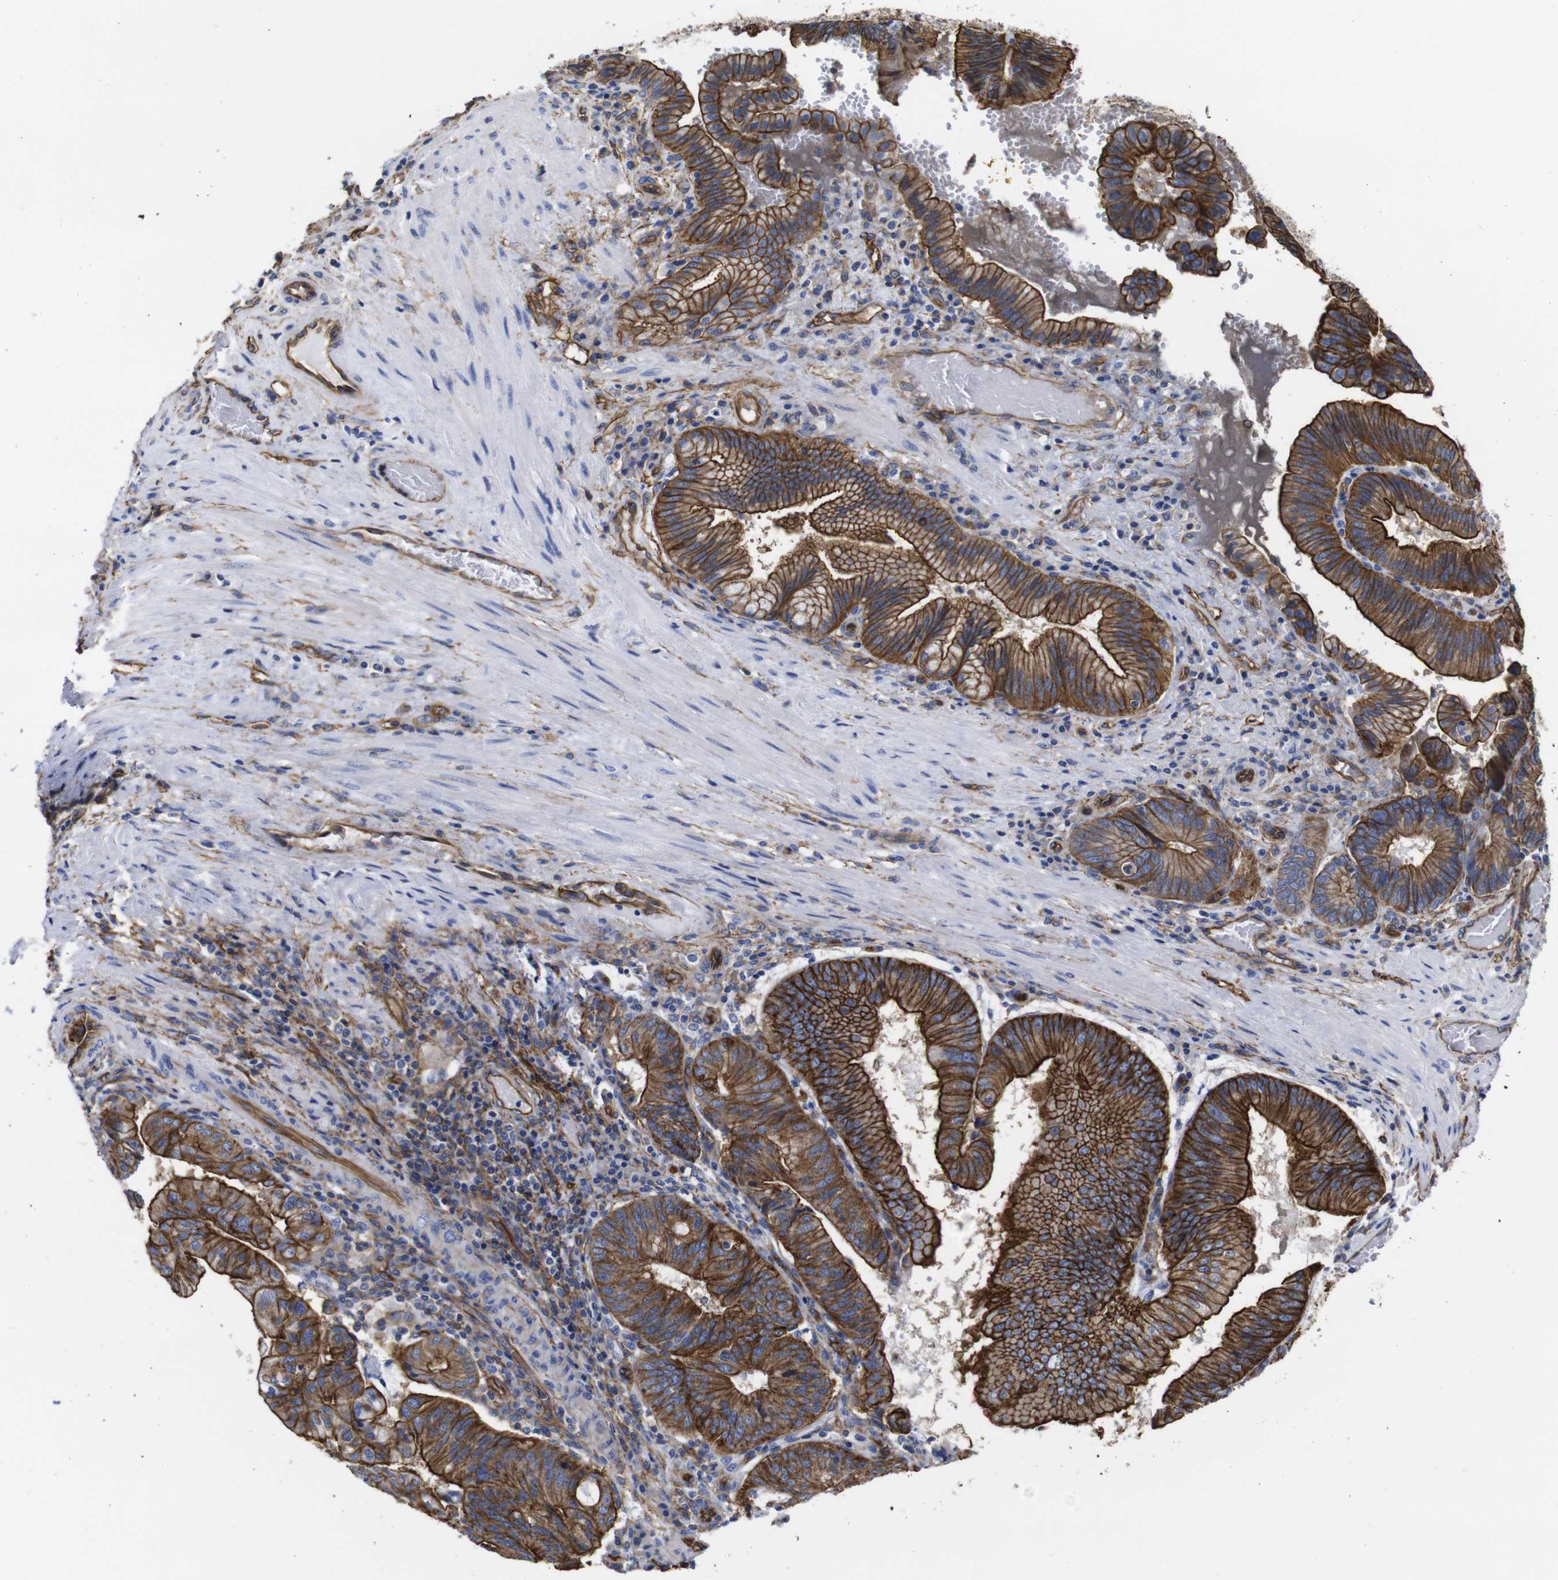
{"staining": {"intensity": "strong", "quantity": ">75%", "location": "cytoplasmic/membranous"}, "tissue": "pancreatic cancer", "cell_type": "Tumor cells", "image_type": "cancer", "snomed": [{"axis": "morphology", "description": "Adenocarcinoma, NOS"}, {"axis": "topography", "description": "Pancreas"}], "caption": "Immunohistochemical staining of adenocarcinoma (pancreatic) shows strong cytoplasmic/membranous protein staining in approximately >75% of tumor cells.", "gene": "SPTBN1", "patient": {"sex": "male", "age": 82}}